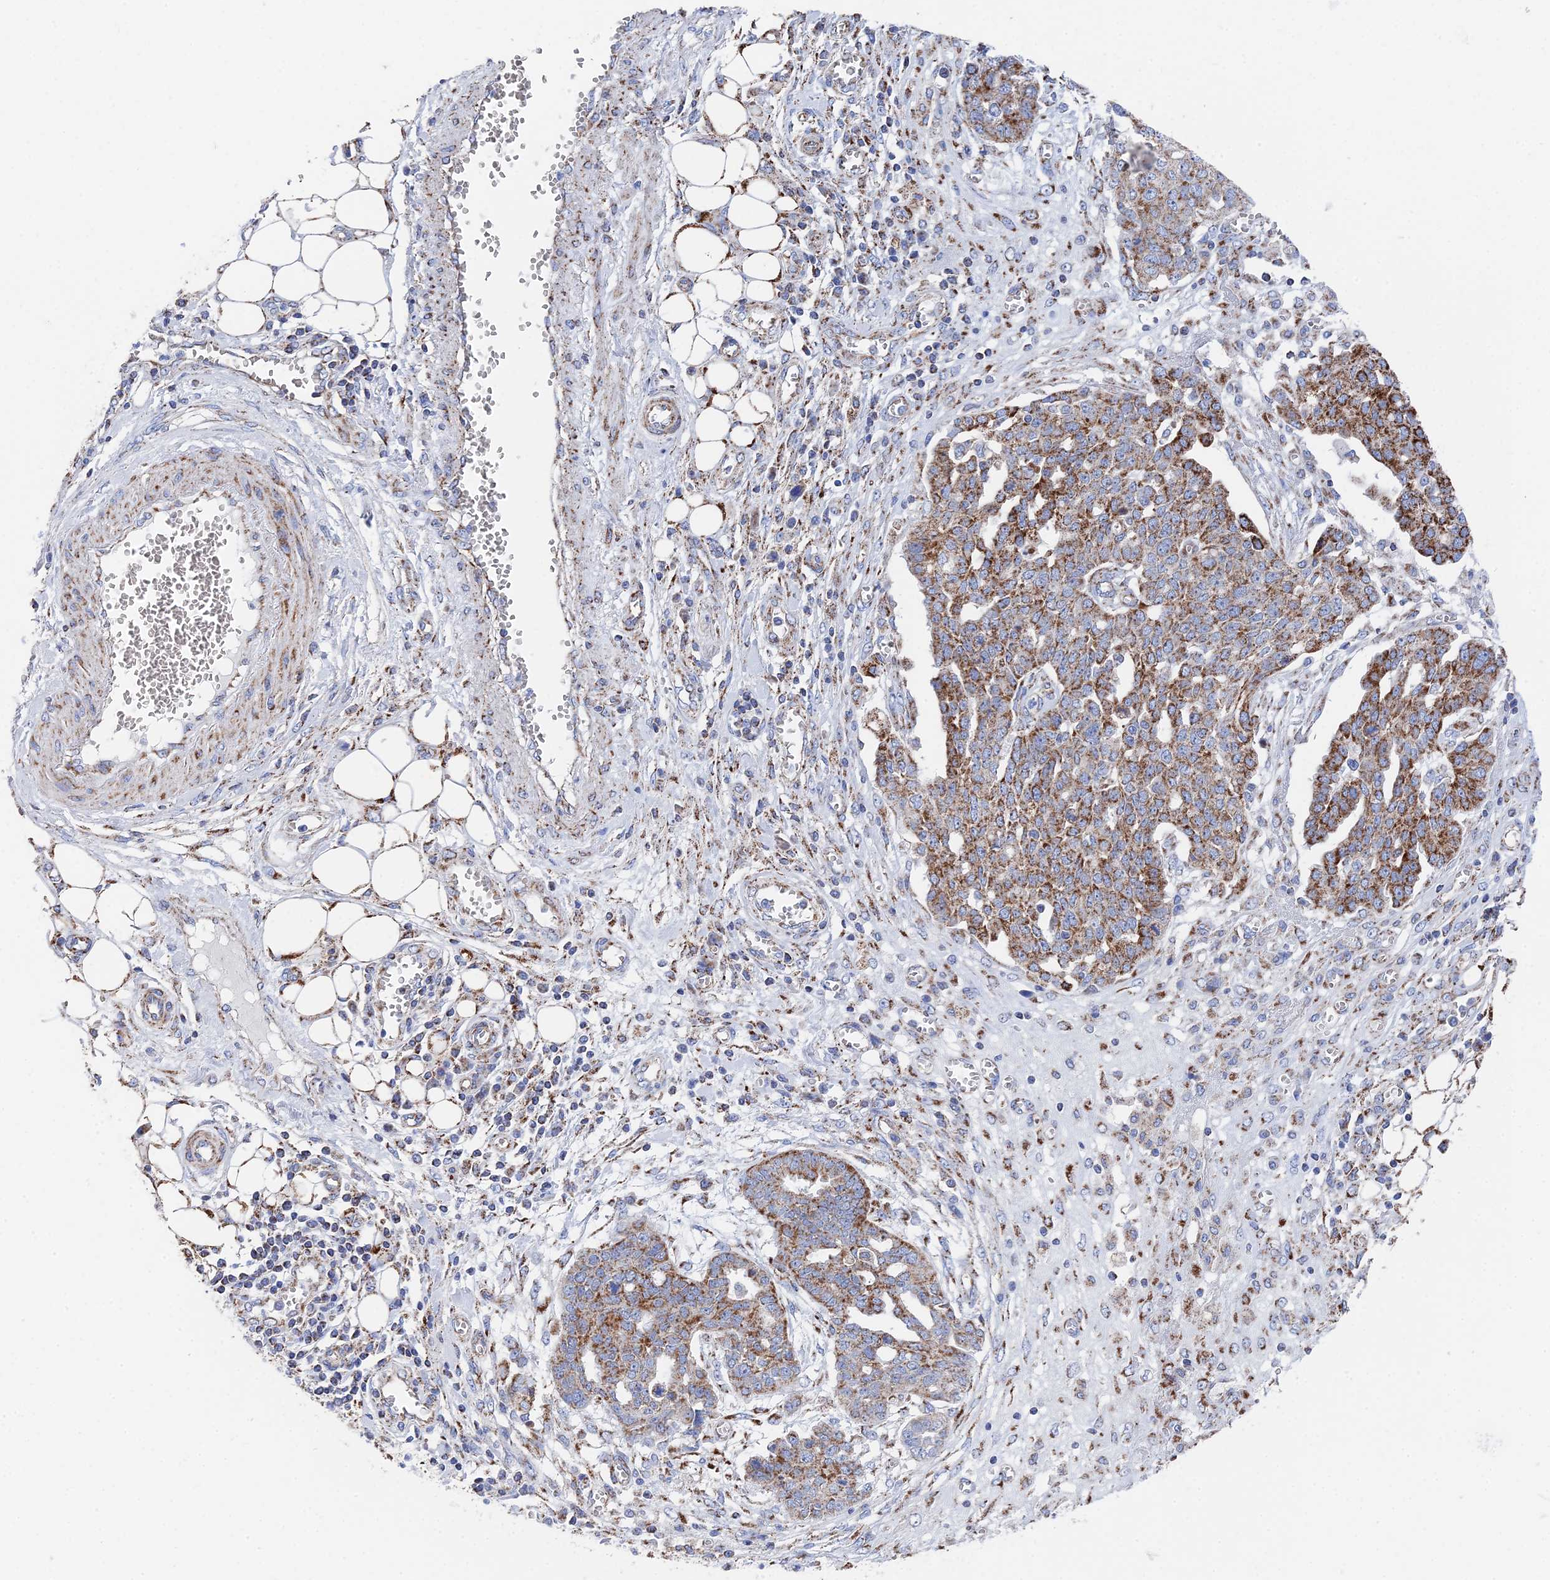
{"staining": {"intensity": "strong", "quantity": "25%-75%", "location": "cytoplasmic/membranous"}, "tissue": "ovarian cancer", "cell_type": "Tumor cells", "image_type": "cancer", "snomed": [{"axis": "morphology", "description": "Cystadenocarcinoma, serous, NOS"}, {"axis": "topography", "description": "Soft tissue"}, {"axis": "topography", "description": "Ovary"}], "caption": "Serous cystadenocarcinoma (ovarian) stained with a protein marker demonstrates strong staining in tumor cells.", "gene": "IFT80", "patient": {"sex": "female", "age": 57}}